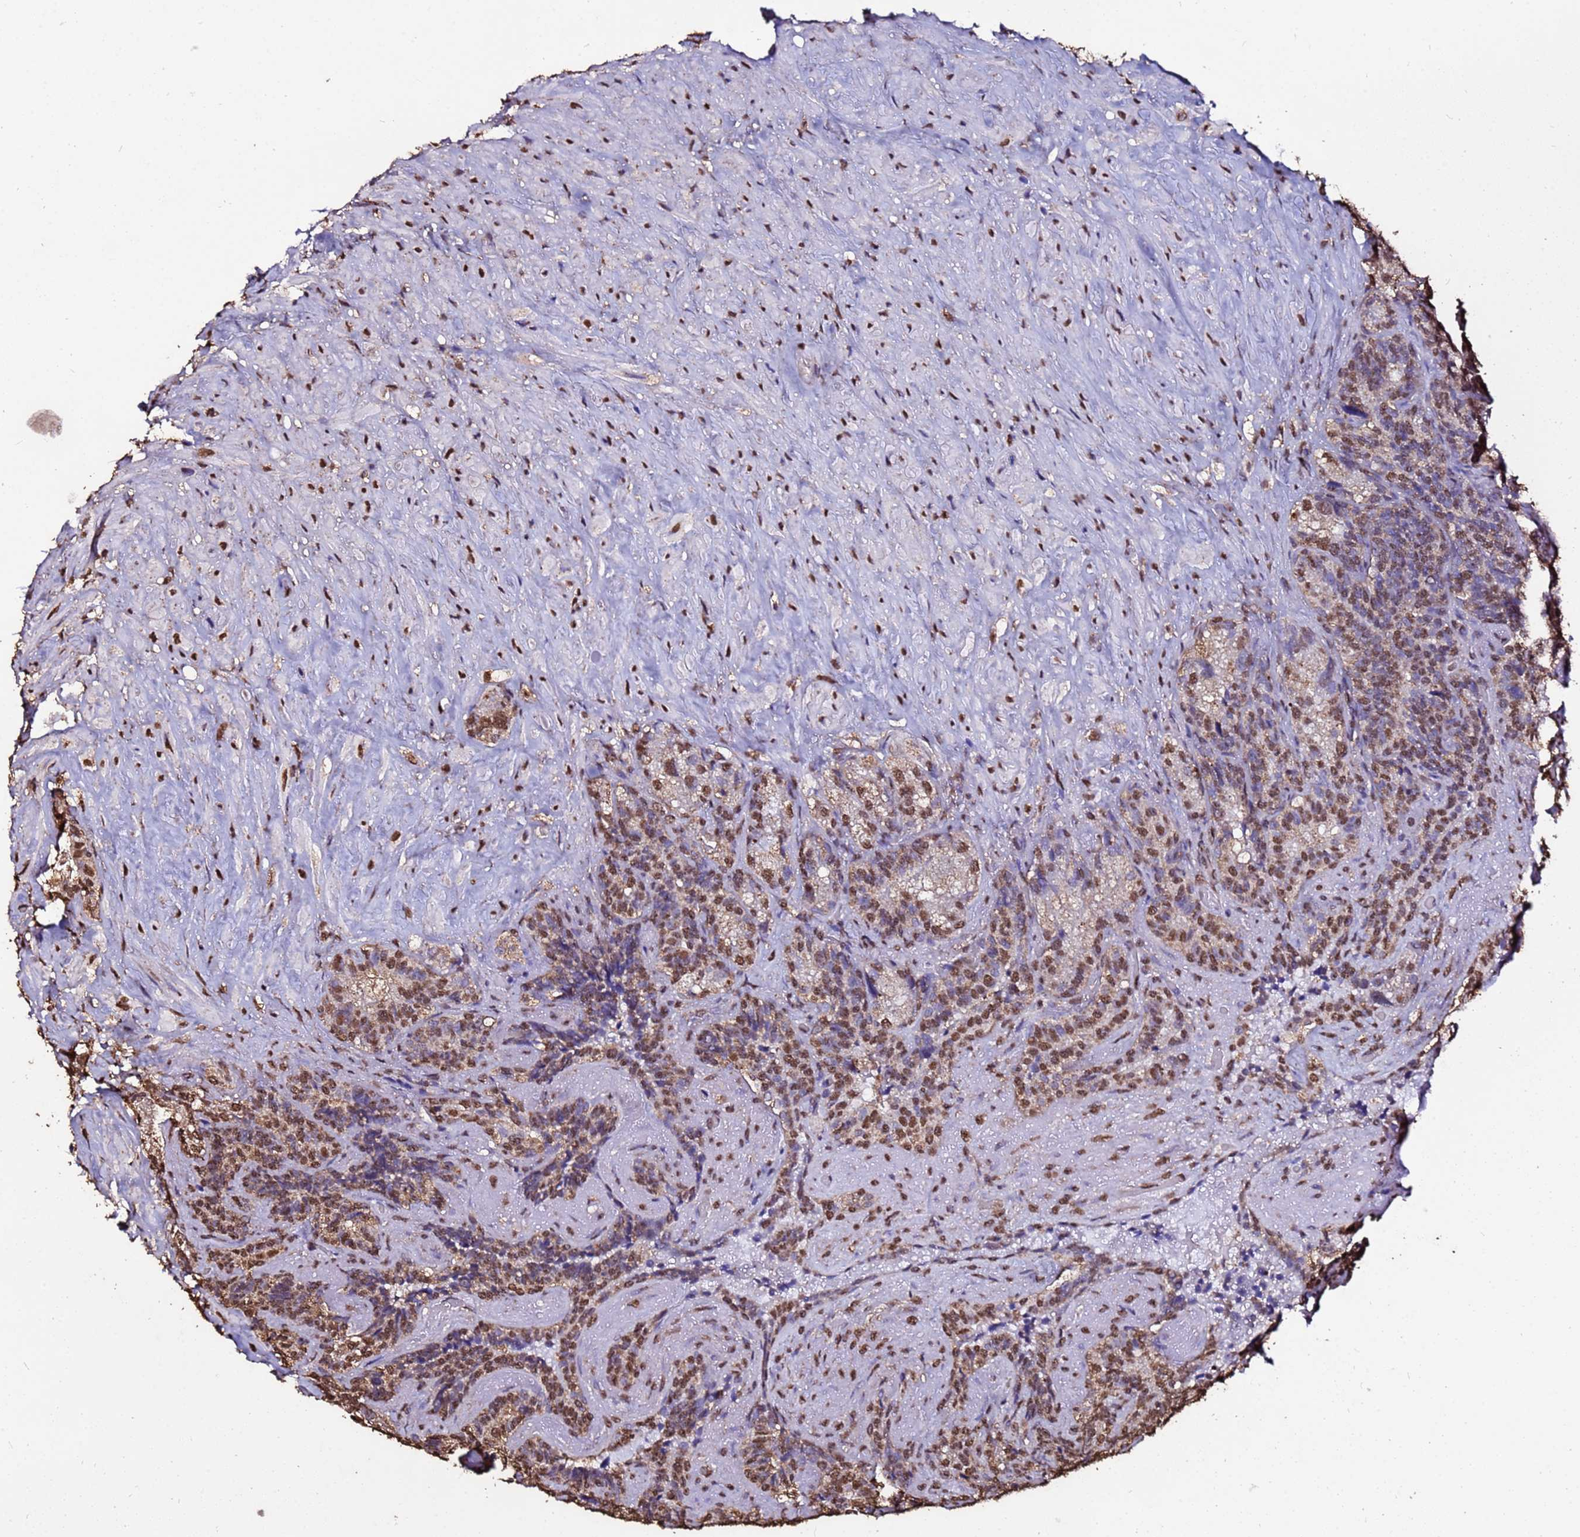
{"staining": {"intensity": "moderate", "quantity": ">75%", "location": "cytoplasmic/membranous,nuclear"}, "tissue": "seminal vesicle", "cell_type": "Glandular cells", "image_type": "normal", "snomed": [{"axis": "morphology", "description": "Normal tissue, NOS"}, {"axis": "topography", "description": "Seminal veicle"}], "caption": "Seminal vesicle stained for a protein displays moderate cytoplasmic/membranous,nuclear positivity in glandular cells.", "gene": "TRIP6", "patient": {"sex": "male", "age": 62}}